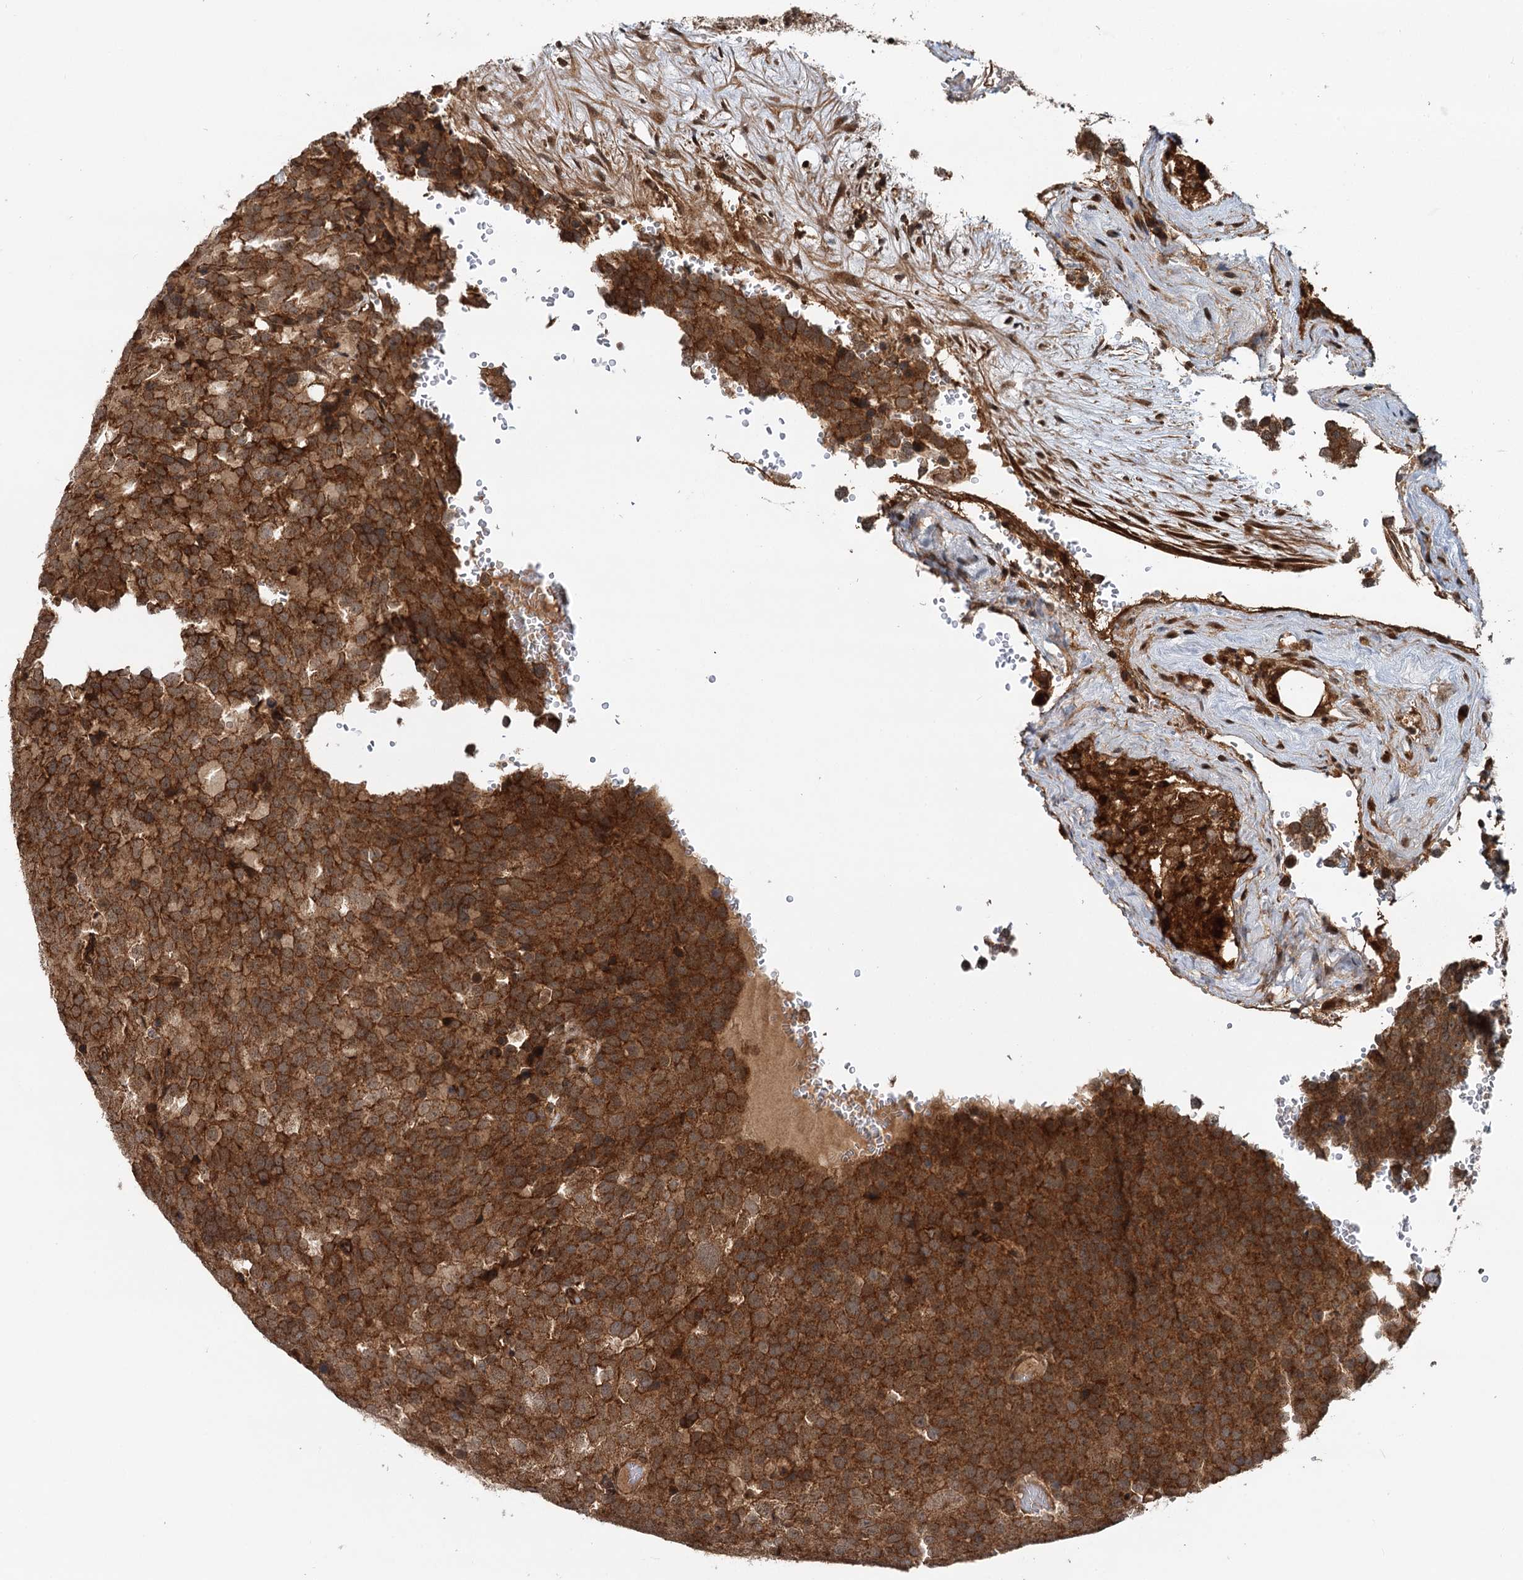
{"staining": {"intensity": "strong", "quantity": ">75%", "location": "cytoplasmic/membranous"}, "tissue": "testis cancer", "cell_type": "Tumor cells", "image_type": "cancer", "snomed": [{"axis": "morphology", "description": "Seminoma, NOS"}, {"axis": "topography", "description": "Testis"}], "caption": "Immunohistochemical staining of human seminoma (testis) displays high levels of strong cytoplasmic/membranous expression in approximately >75% of tumor cells. (brown staining indicates protein expression, while blue staining denotes nuclei).", "gene": "STUB1", "patient": {"sex": "male", "age": 71}}